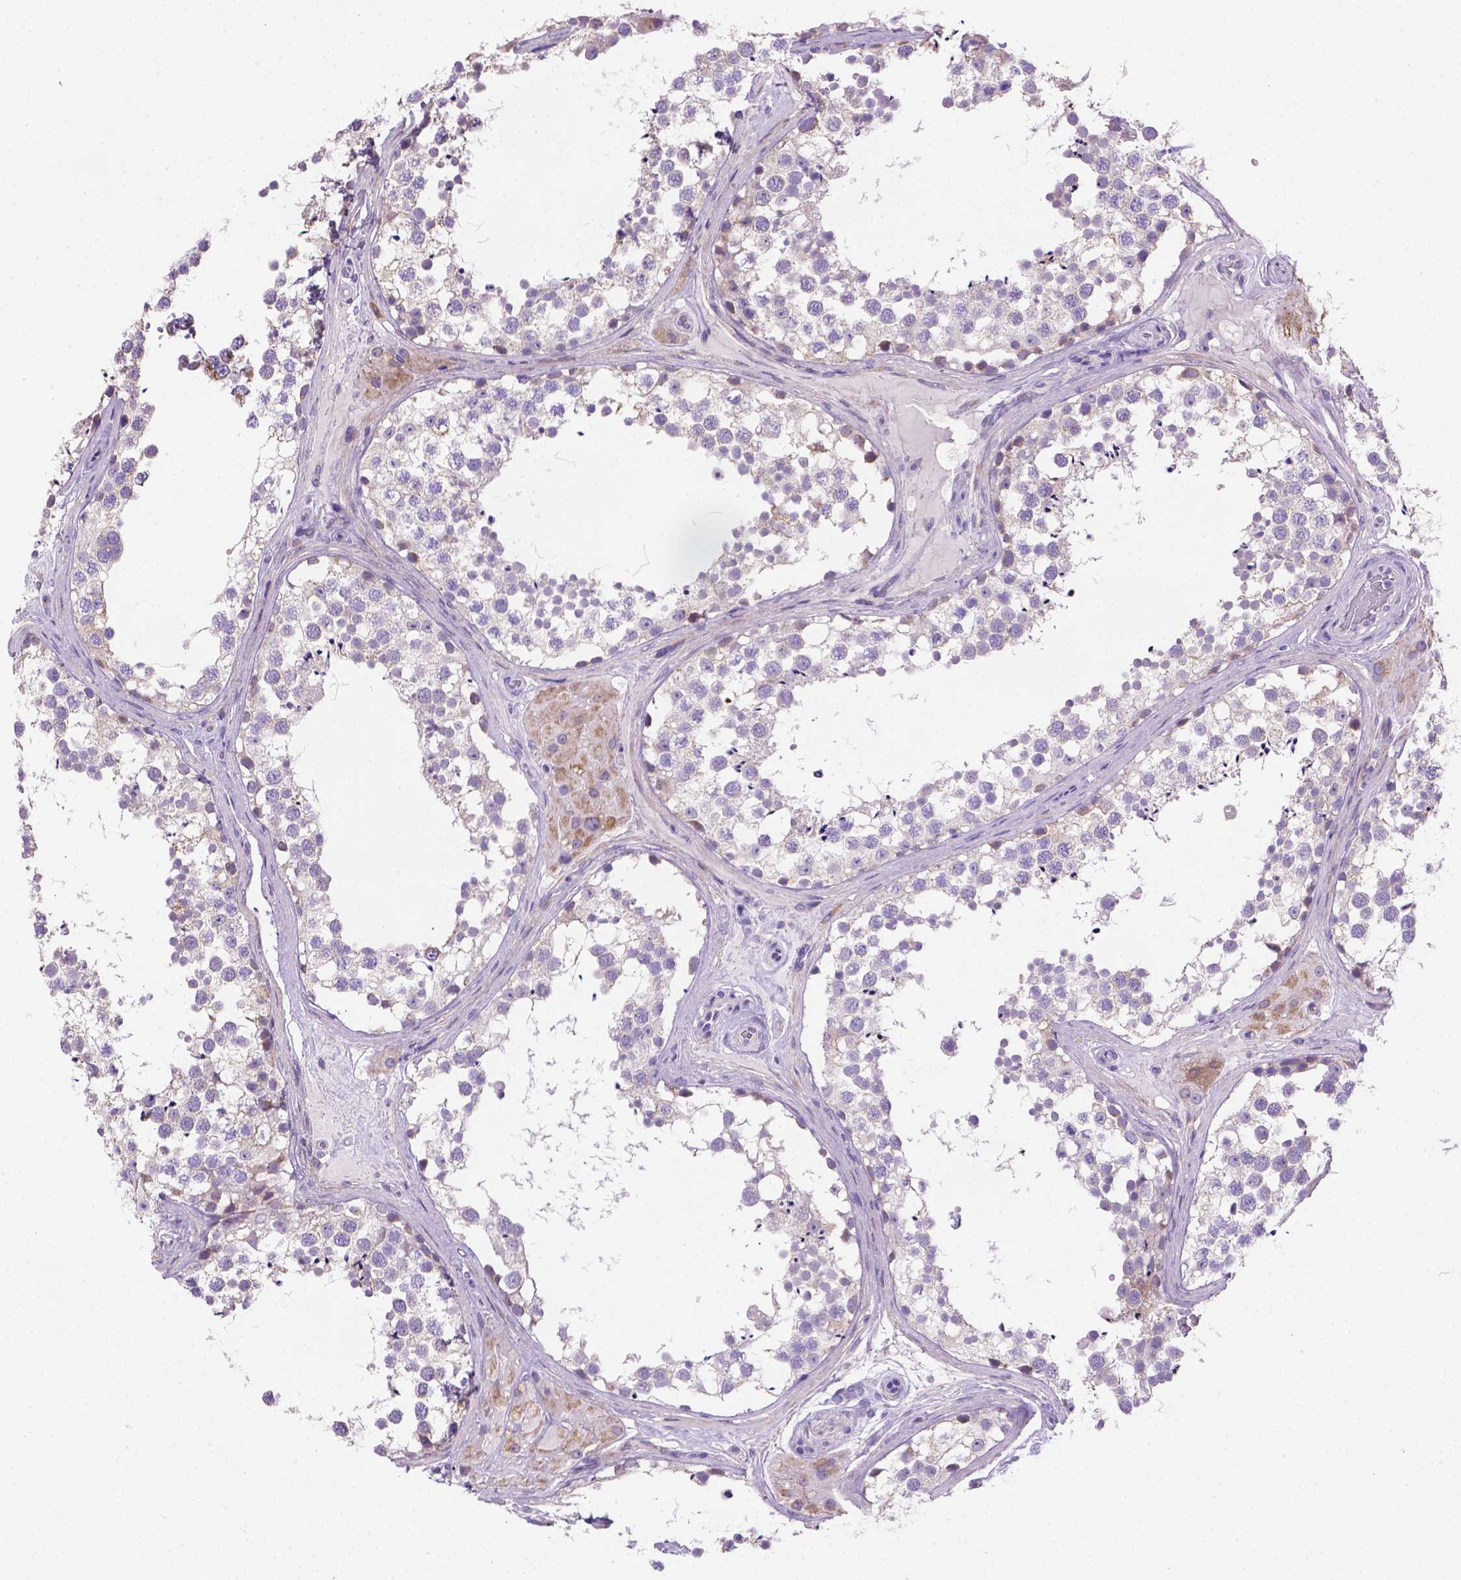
{"staining": {"intensity": "weak", "quantity": "<25%", "location": "cytoplasmic/membranous"}, "tissue": "testis", "cell_type": "Cells in seminiferous ducts", "image_type": "normal", "snomed": [{"axis": "morphology", "description": "Normal tissue, NOS"}, {"axis": "morphology", "description": "Seminoma, NOS"}, {"axis": "topography", "description": "Testis"}], "caption": "DAB (3,3'-diaminobenzidine) immunohistochemical staining of benign human testis shows no significant staining in cells in seminiferous ducts.", "gene": "CSPG5", "patient": {"sex": "male", "age": 65}}